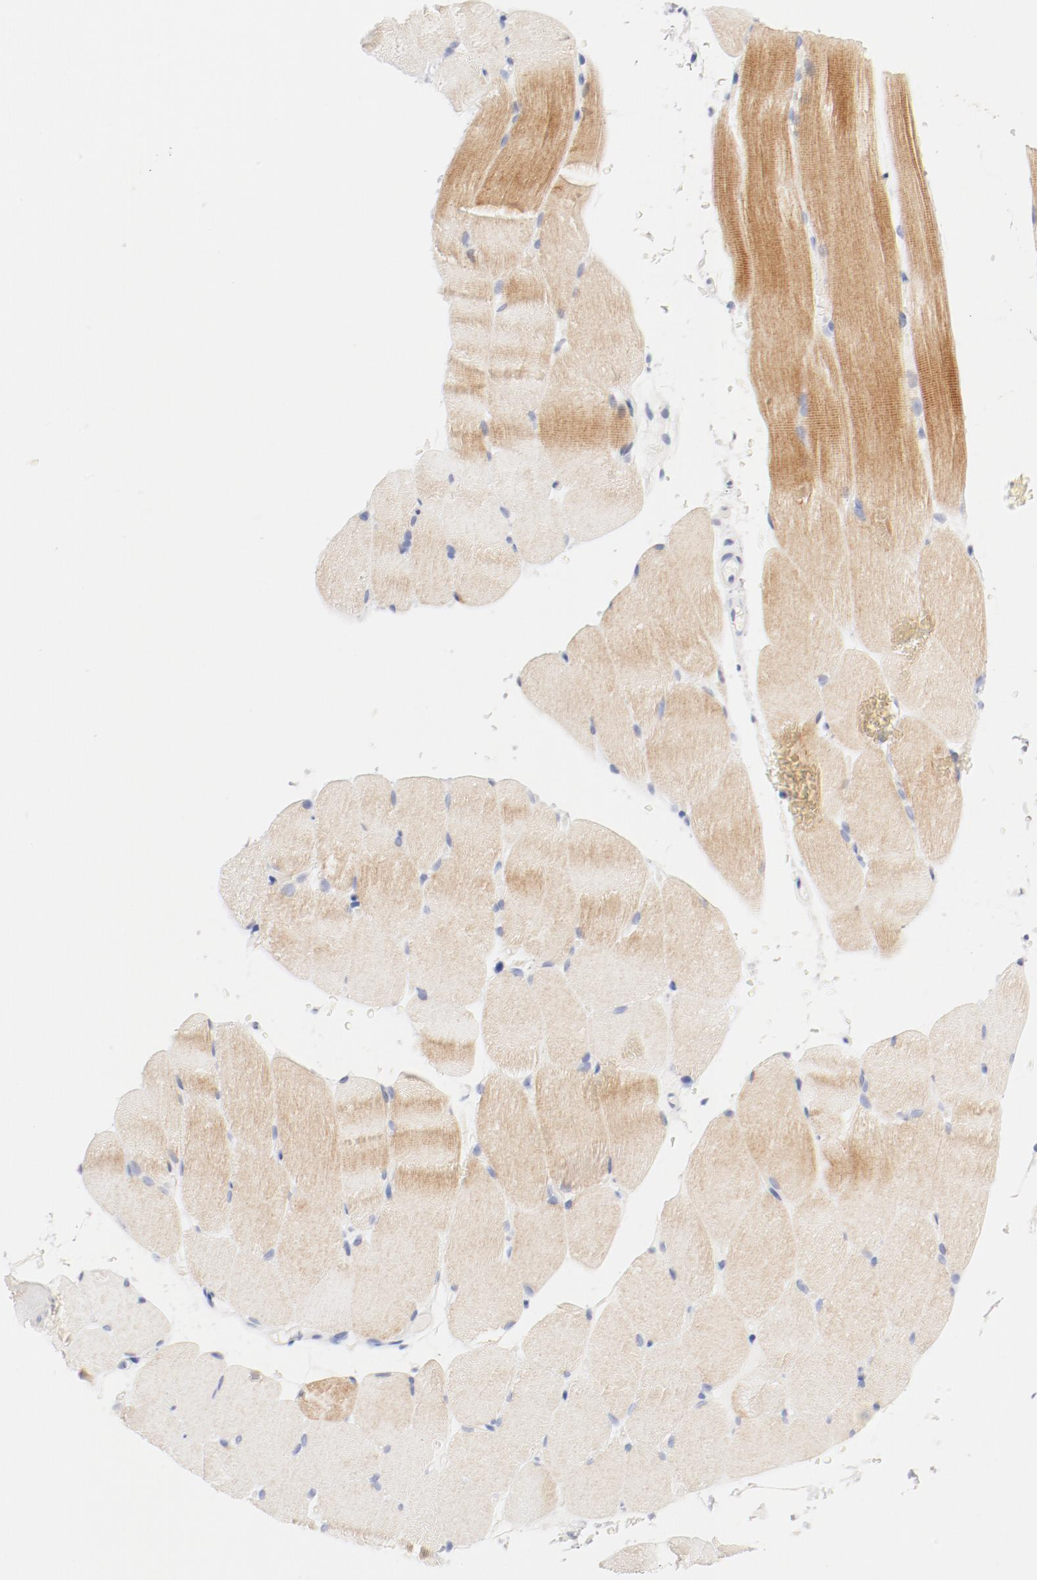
{"staining": {"intensity": "moderate", "quantity": ">75%", "location": "cytoplasmic/membranous"}, "tissue": "skeletal muscle", "cell_type": "Myocytes", "image_type": "normal", "snomed": [{"axis": "morphology", "description": "Normal tissue, NOS"}, {"axis": "topography", "description": "Skeletal muscle"}], "caption": "Immunohistochemistry photomicrograph of benign skeletal muscle stained for a protein (brown), which displays medium levels of moderate cytoplasmic/membranous staining in approximately >75% of myocytes.", "gene": "HOMER1", "patient": {"sex": "female", "age": 37}}